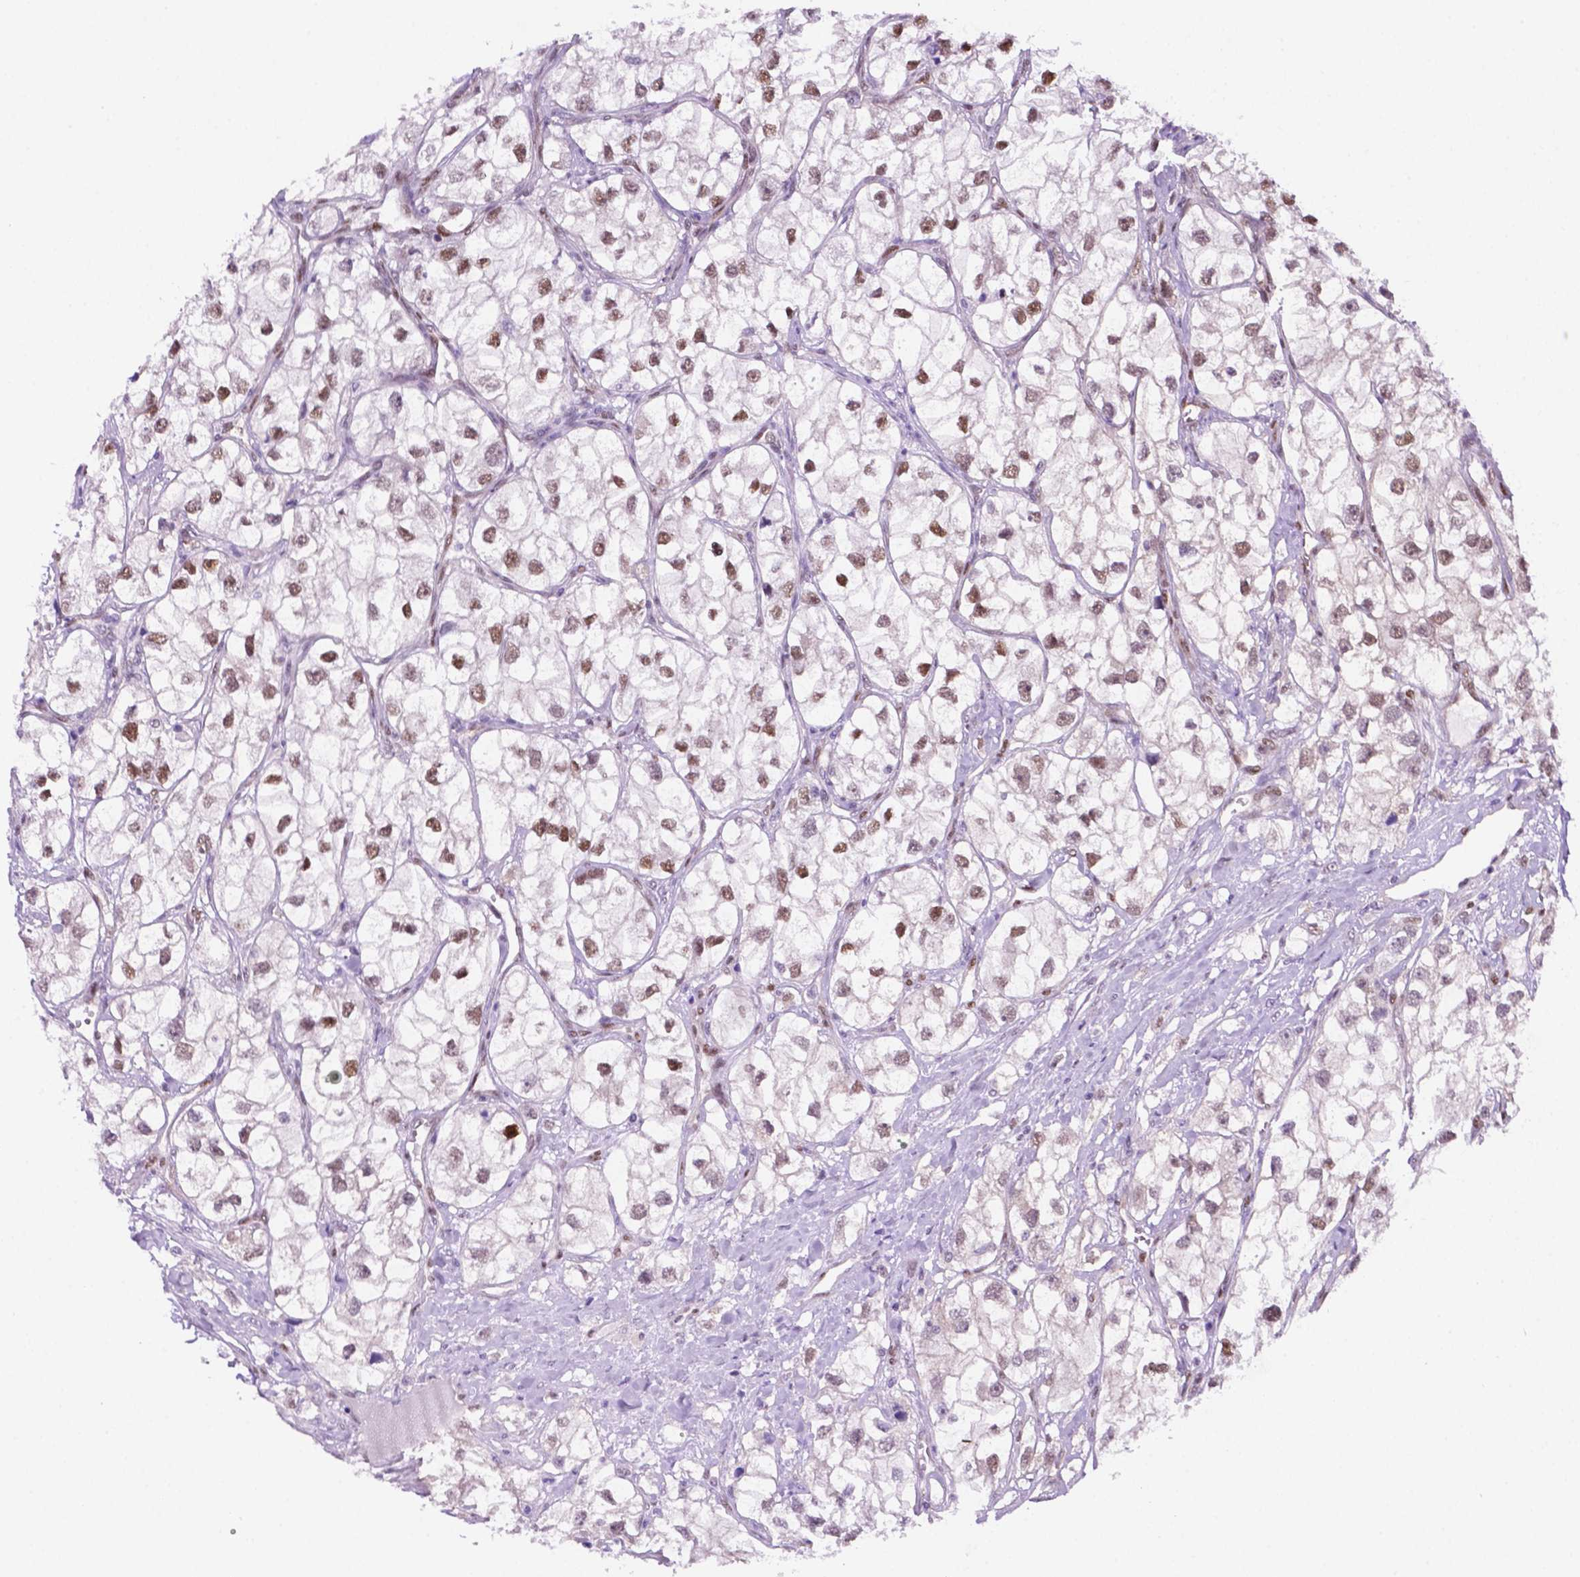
{"staining": {"intensity": "moderate", "quantity": ">75%", "location": "nuclear"}, "tissue": "renal cancer", "cell_type": "Tumor cells", "image_type": "cancer", "snomed": [{"axis": "morphology", "description": "Adenocarcinoma, NOS"}, {"axis": "topography", "description": "Kidney"}], "caption": "Immunohistochemical staining of human renal adenocarcinoma exhibits medium levels of moderate nuclear staining in approximately >75% of tumor cells.", "gene": "ERF", "patient": {"sex": "male", "age": 59}}